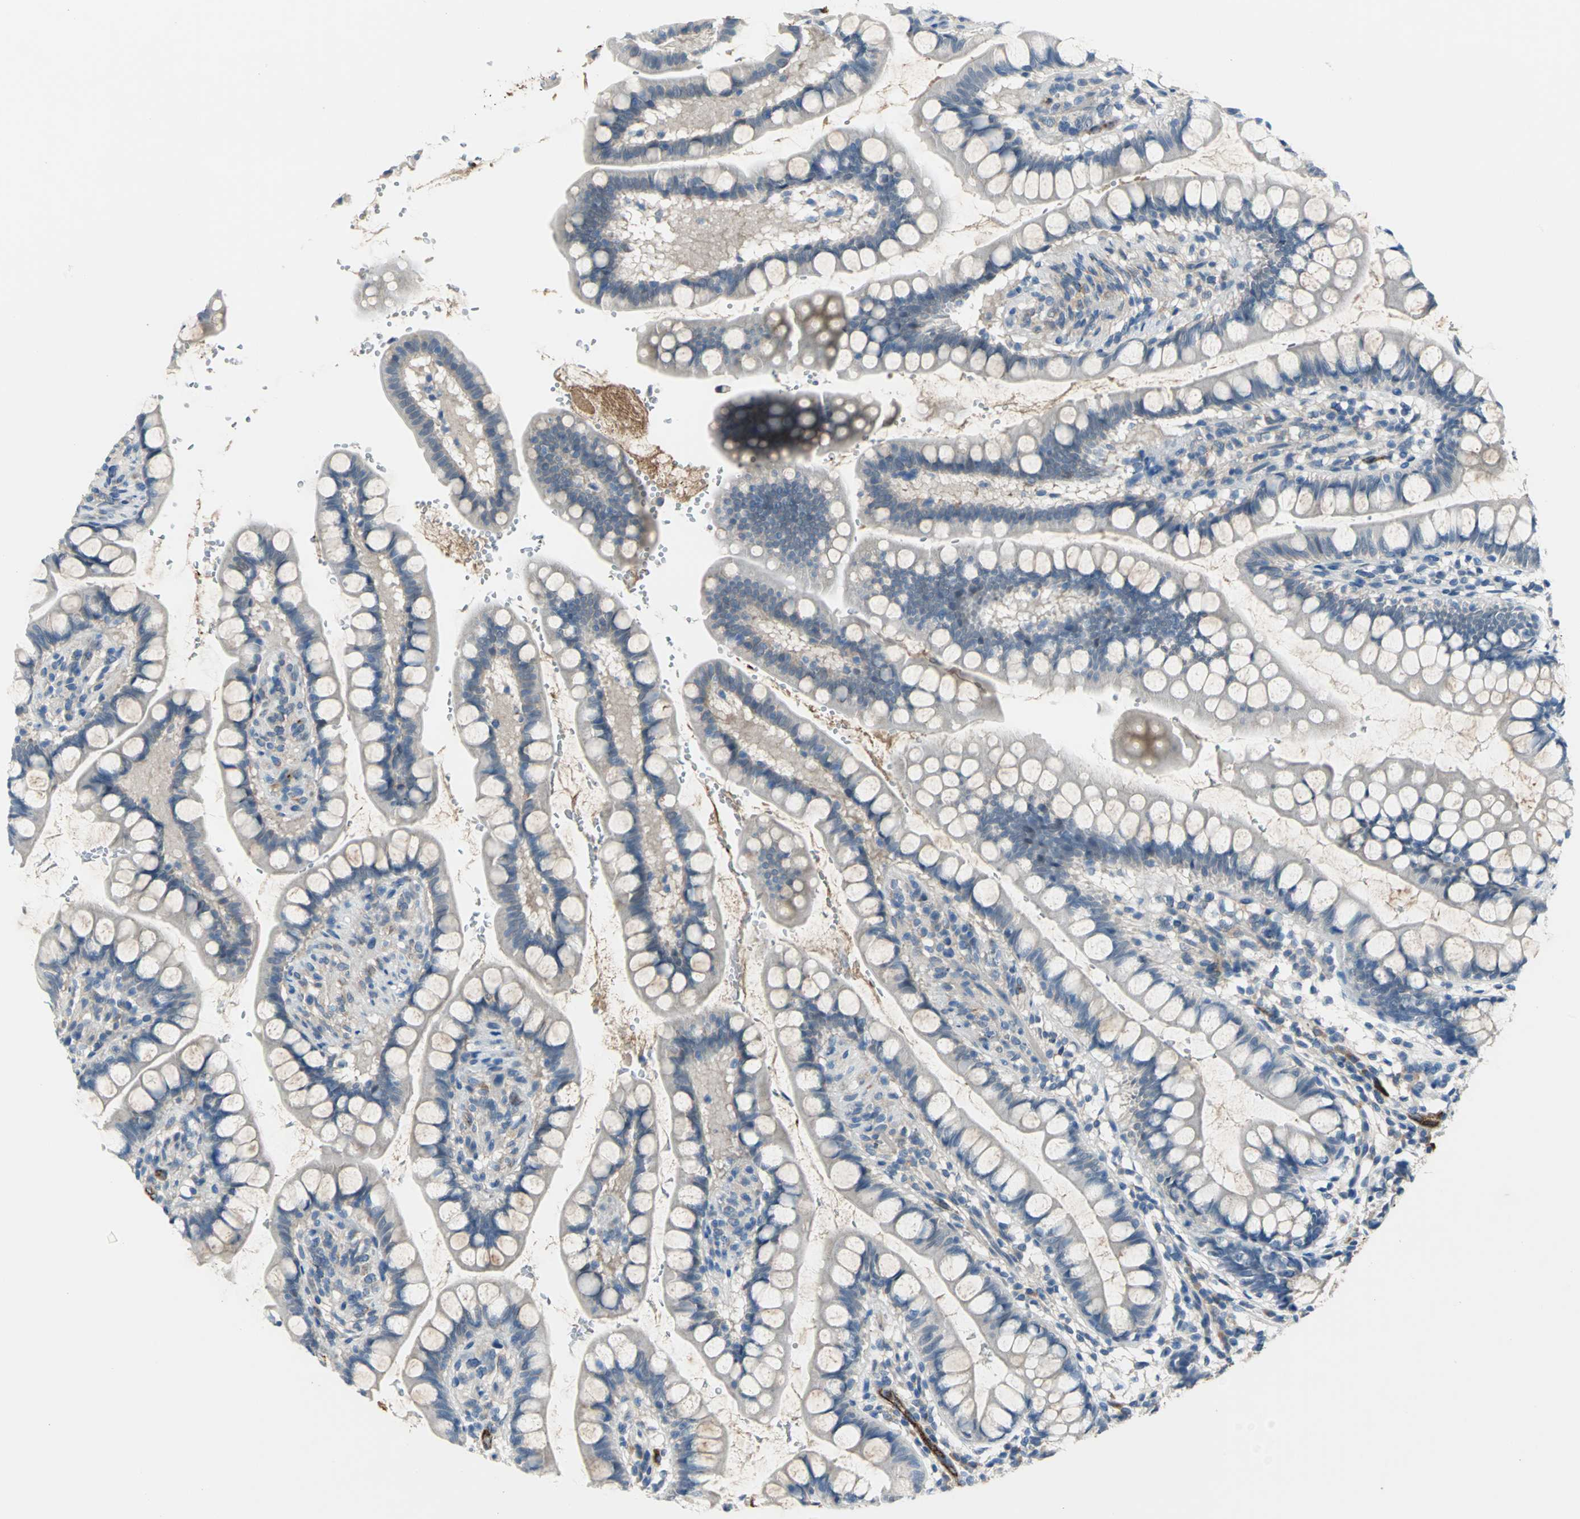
{"staining": {"intensity": "strong", "quantity": "<25%", "location": "cytoplasmic/membranous"}, "tissue": "small intestine", "cell_type": "Glandular cells", "image_type": "normal", "snomed": [{"axis": "morphology", "description": "Normal tissue, NOS"}, {"axis": "topography", "description": "Small intestine"}], "caption": "Immunohistochemical staining of benign small intestine demonstrates strong cytoplasmic/membranous protein expression in about <25% of glandular cells. Immunohistochemistry (ihc) stains the protein in brown and the nuclei are stained blue.", "gene": "SELP", "patient": {"sex": "female", "age": 58}}